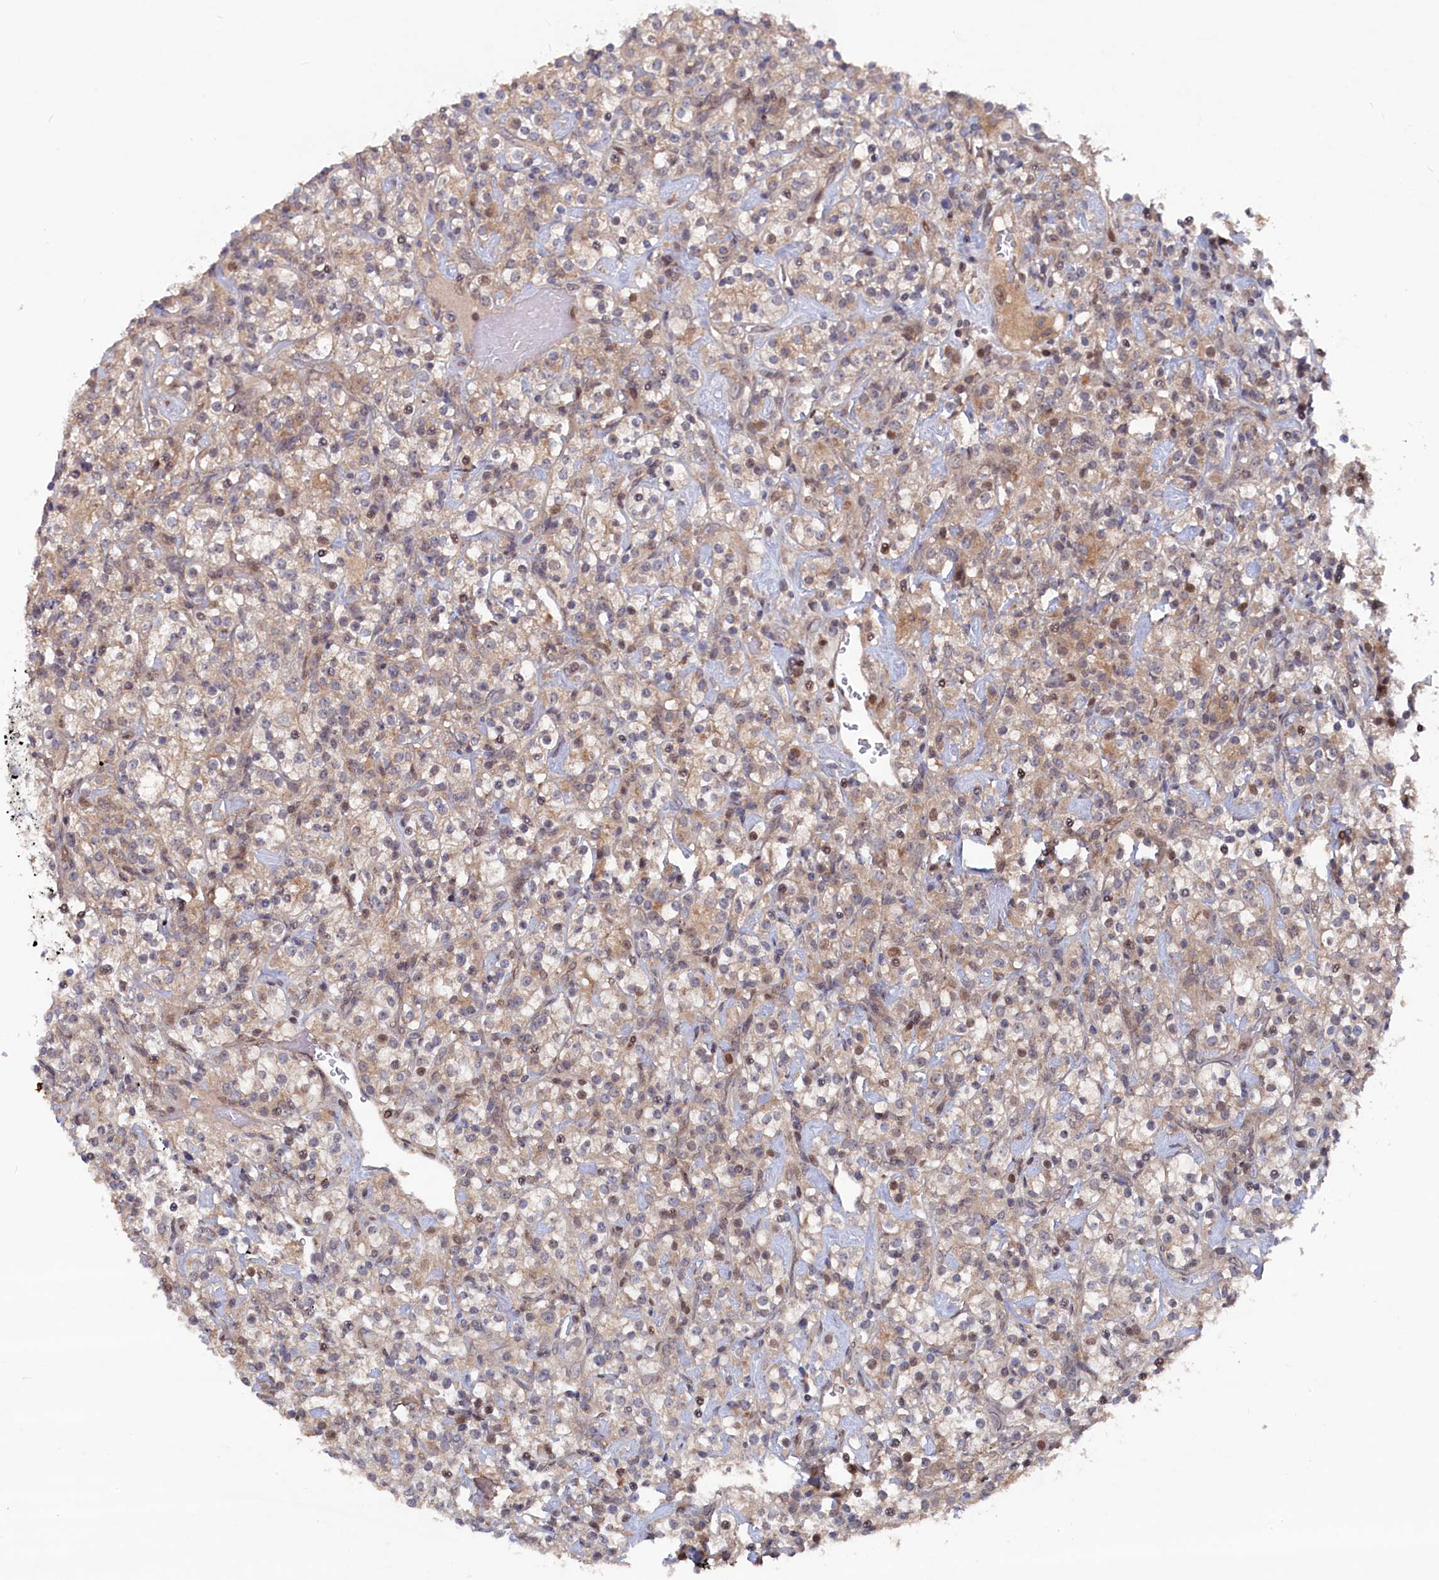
{"staining": {"intensity": "weak", "quantity": ">75%", "location": "cytoplasmic/membranous,nuclear"}, "tissue": "renal cancer", "cell_type": "Tumor cells", "image_type": "cancer", "snomed": [{"axis": "morphology", "description": "Adenocarcinoma, NOS"}, {"axis": "topography", "description": "Kidney"}], "caption": "Renal cancer stained with IHC shows weak cytoplasmic/membranous and nuclear positivity in about >75% of tumor cells. (IHC, brightfield microscopy, high magnification).", "gene": "TMC5", "patient": {"sex": "male", "age": 77}}